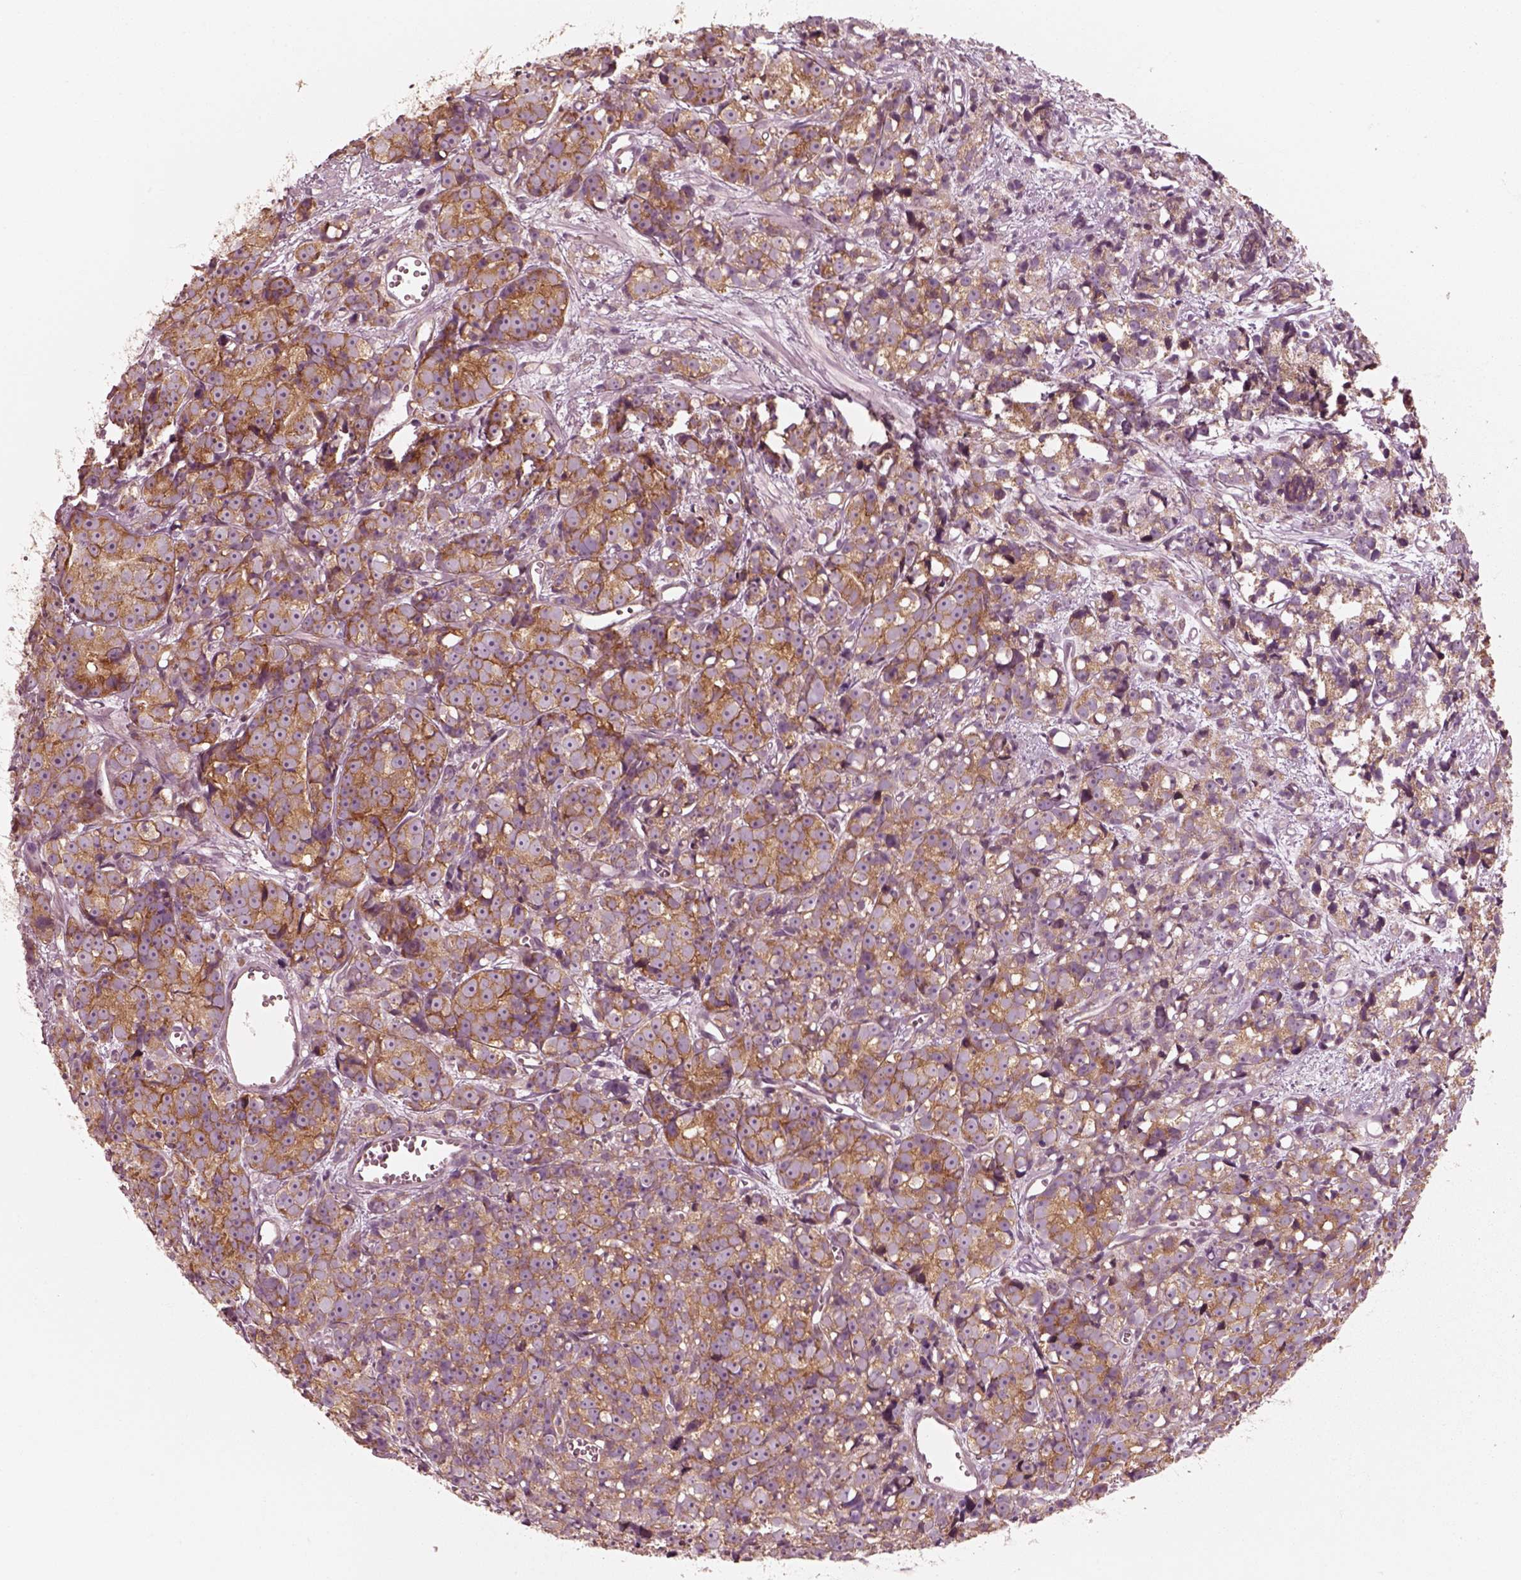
{"staining": {"intensity": "moderate", "quantity": ">75%", "location": "cytoplasmic/membranous"}, "tissue": "prostate cancer", "cell_type": "Tumor cells", "image_type": "cancer", "snomed": [{"axis": "morphology", "description": "Adenocarcinoma, High grade"}, {"axis": "topography", "description": "Prostate"}], "caption": "Immunohistochemical staining of prostate cancer (high-grade adenocarcinoma) shows moderate cytoplasmic/membranous protein positivity in about >75% of tumor cells.", "gene": "CNOT2", "patient": {"sex": "male", "age": 77}}